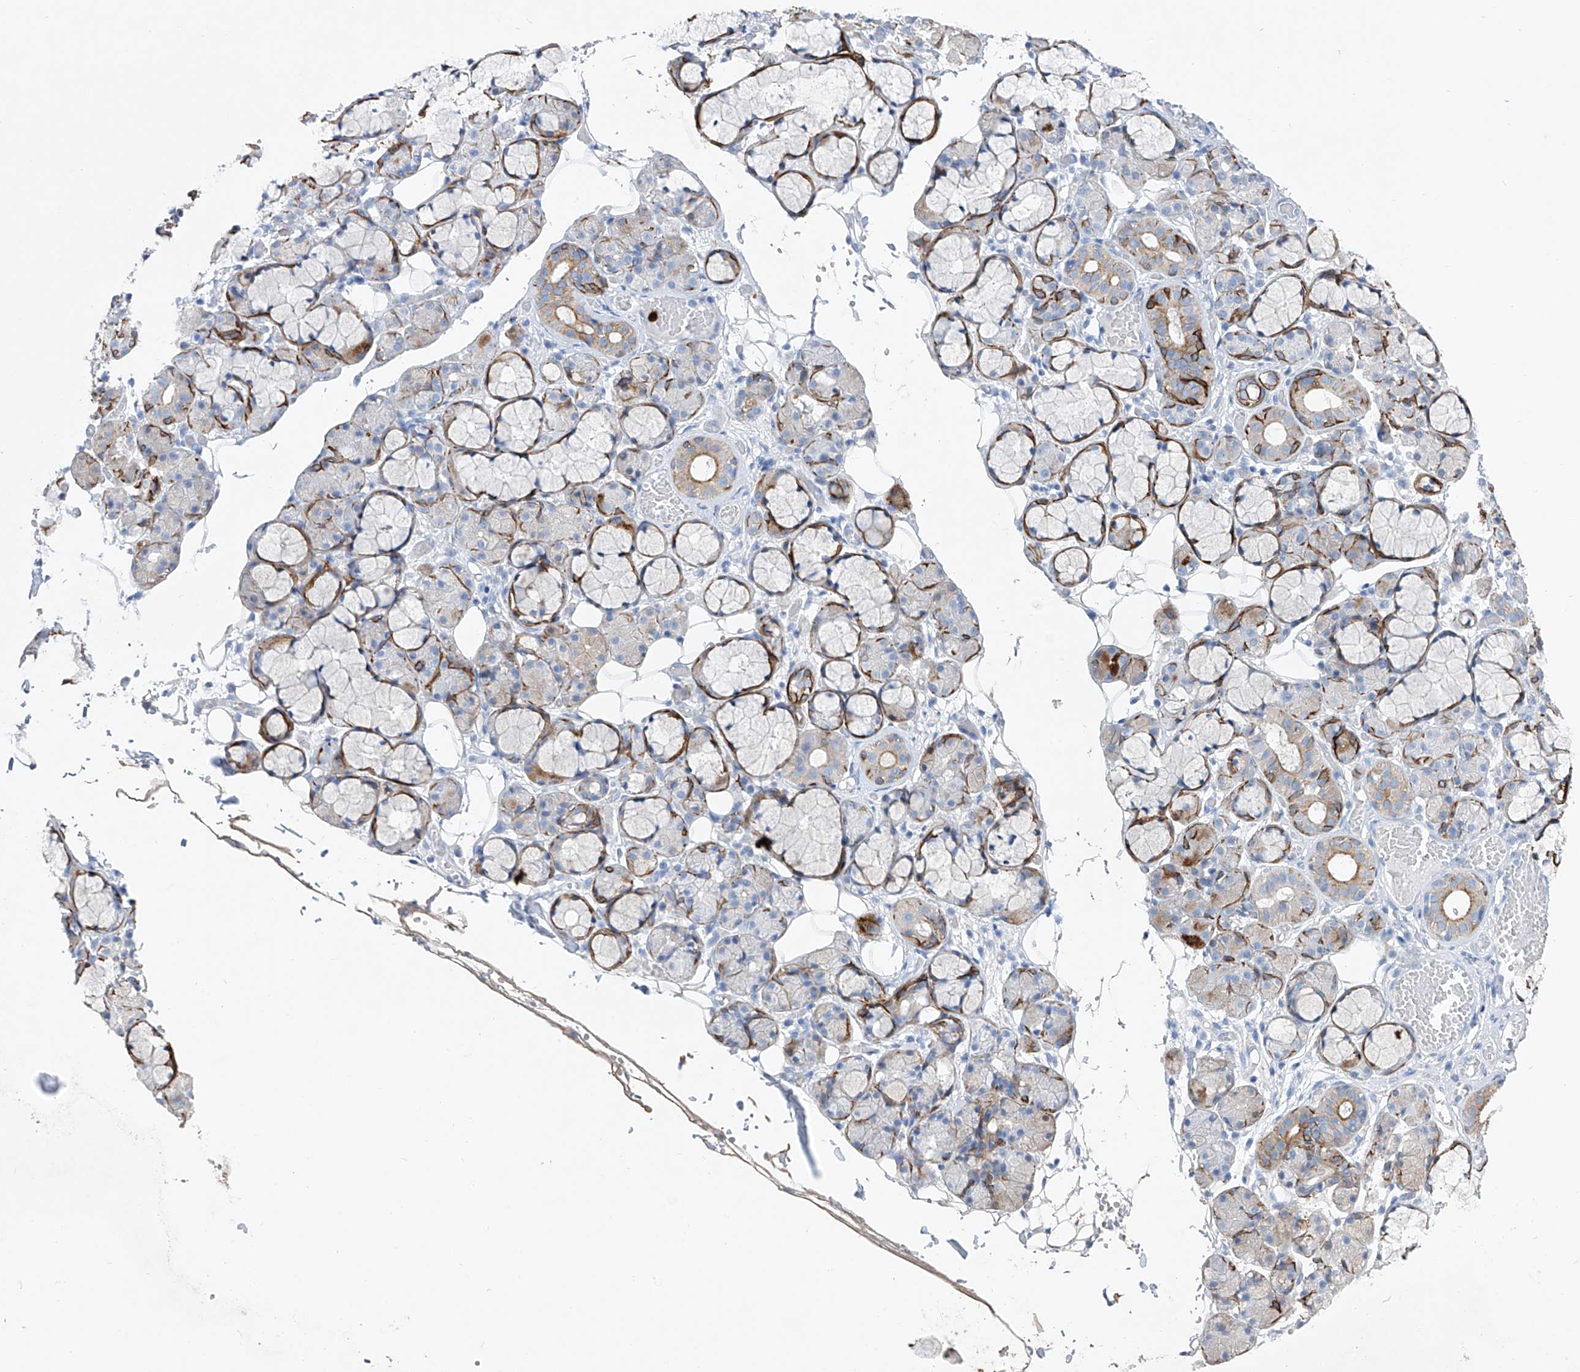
{"staining": {"intensity": "strong", "quantity": "<25%", "location": "cytoplasmic/membranous"}, "tissue": "salivary gland", "cell_type": "Glandular cells", "image_type": "normal", "snomed": [{"axis": "morphology", "description": "Normal tissue, NOS"}, {"axis": "topography", "description": "Salivary gland"}], "caption": "Salivary gland was stained to show a protein in brown. There is medium levels of strong cytoplasmic/membranous expression in about <25% of glandular cells.", "gene": "FRS3", "patient": {"sex": "male", "age": 63}}